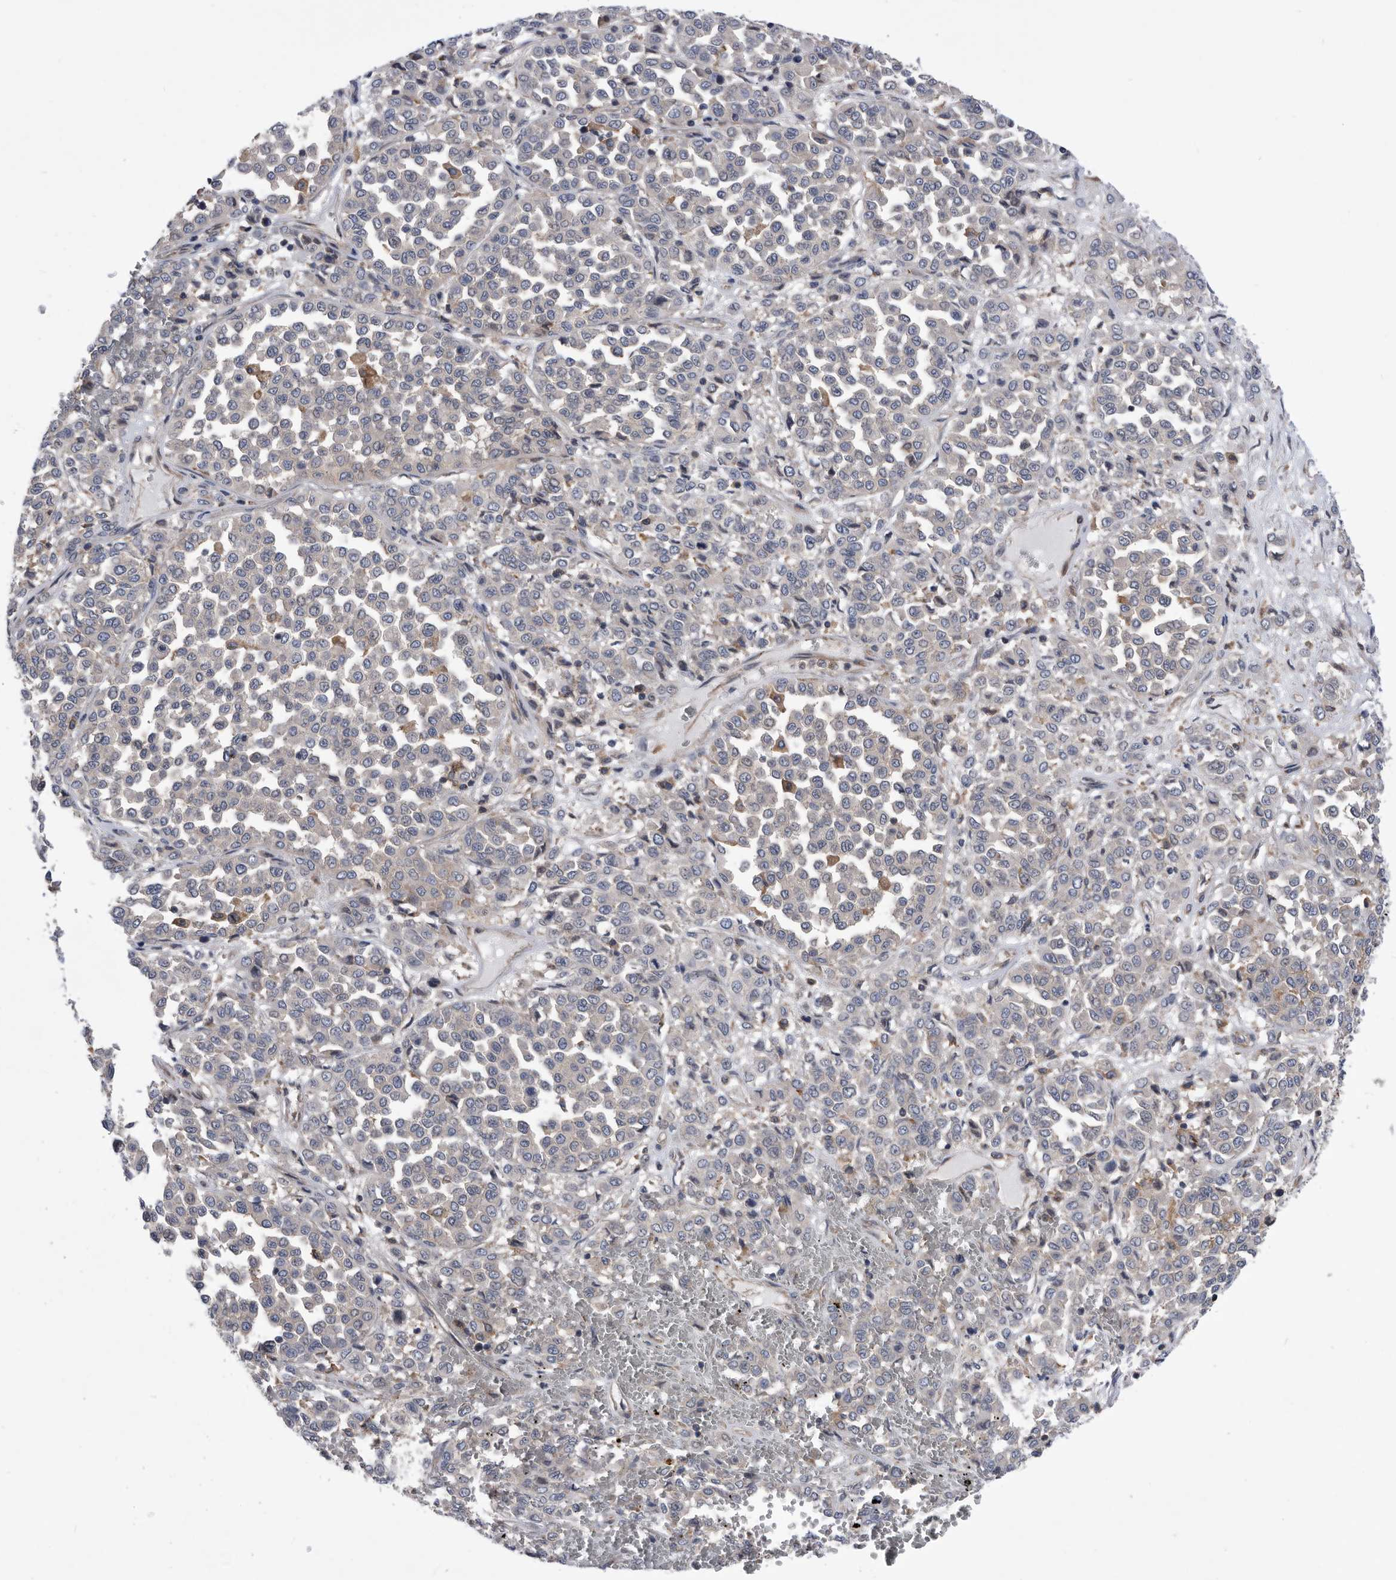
{"staining": {"intensity": "negative", "quantity": "none", "location": "none"}, "tissue": "melanoma", "cell_type": "Tumor cells", "image_type": "cancer", "snomed": [{"axis": "morphology", "description": "Malignant melanoma, Metastatic site"}, {"axis": "topography", "description": "Pancreas"}], "caption": "Tumor cells are negative for brown protein staining in melanoma.", "gene": "BAIAP3", "patient": {"sex": "female", "age": 30}}